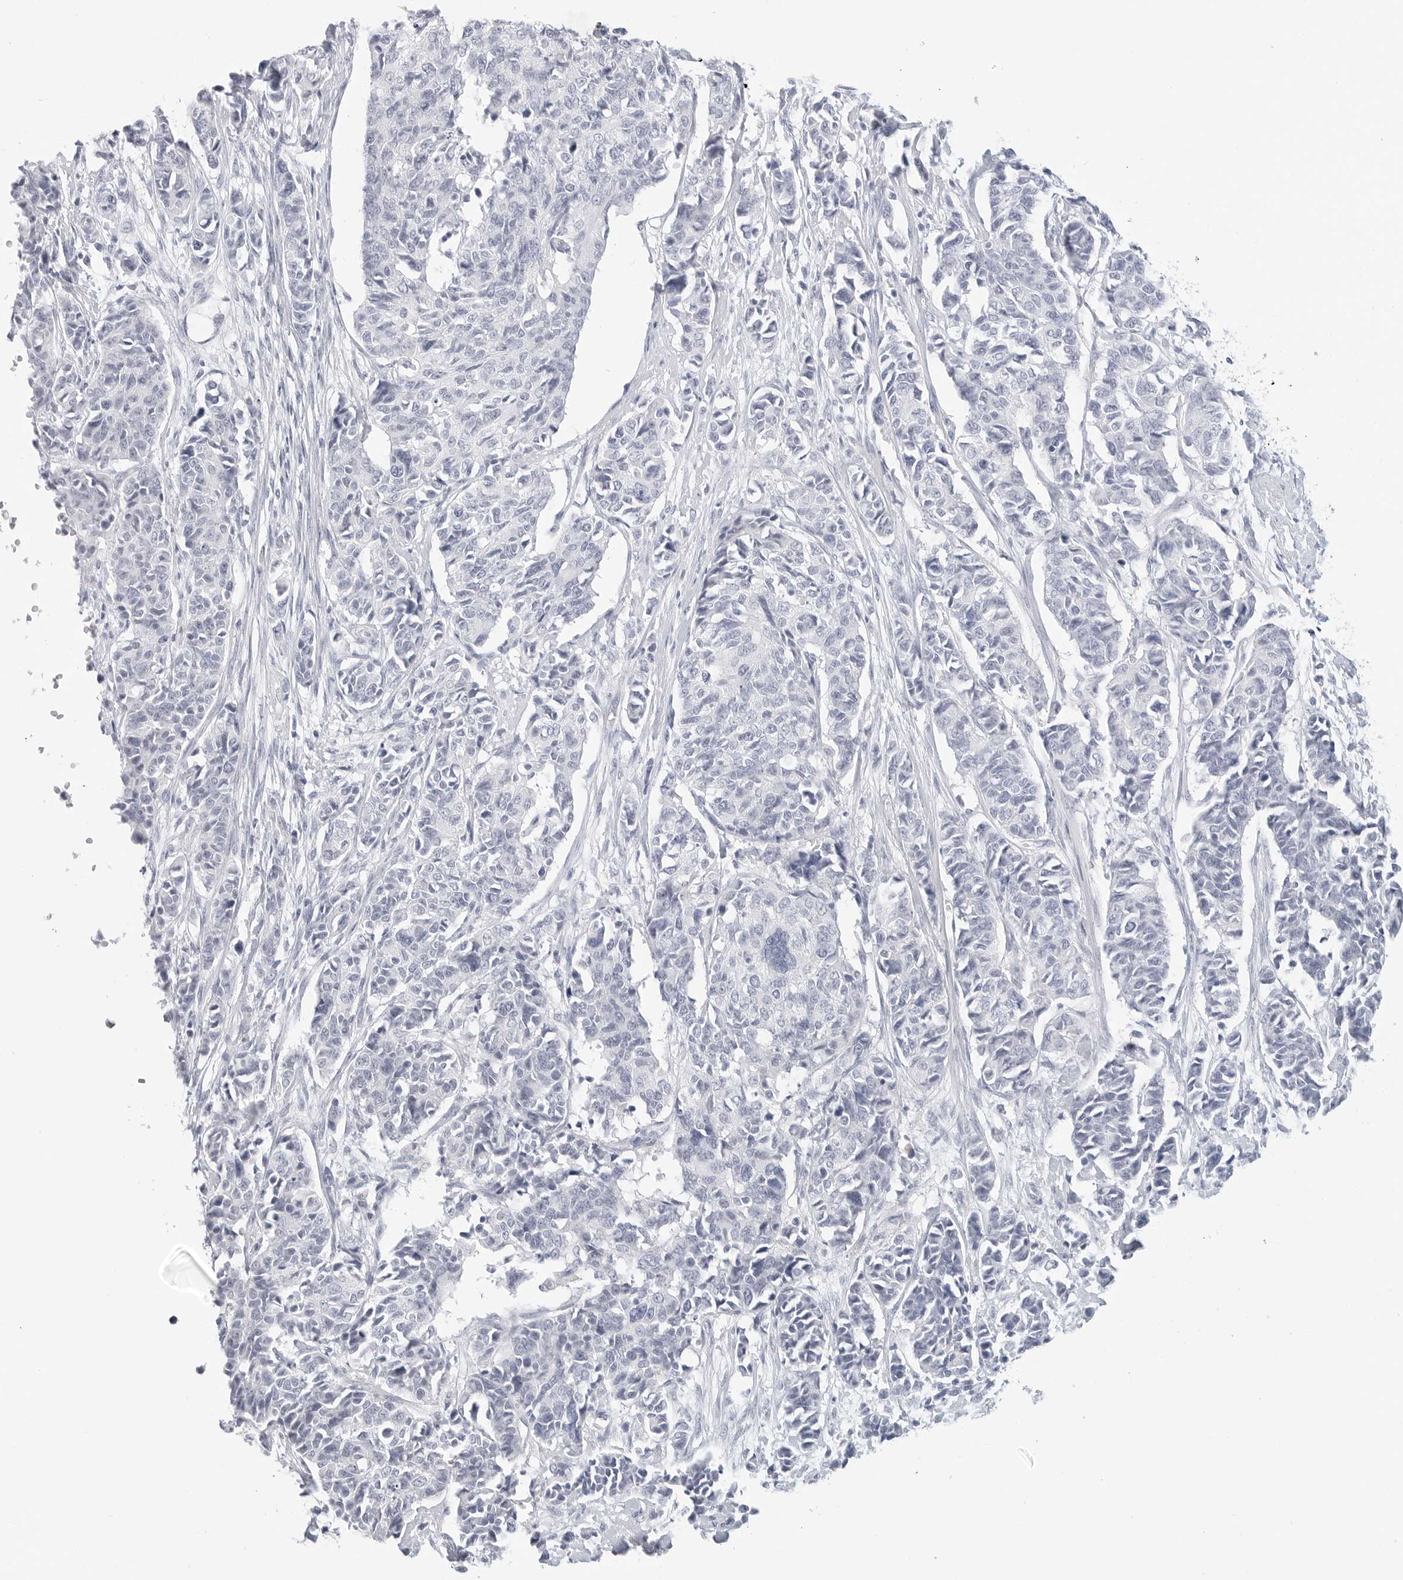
{"staining": {"intensity": "negative", "quantity": "none", "location": "none"}, "tissue": "cervical cancer", "cell_type": "Tumor cells", "image_type": "cancer", "snomed": [{"axis": "morphology", "description": "Normal tissue, NOS"}, {"axis": "morphology", "description": "Squamous cell carcinoma, NOS"}, {"axis": "topography", "description": "Cervix"}], "caption": "Tumor cells are negative for brown protein staining in cervical cancer (squamous cell carcinoma).", "gene": "HMGCS2", "patient": {"sex": "female", "age": 35}}